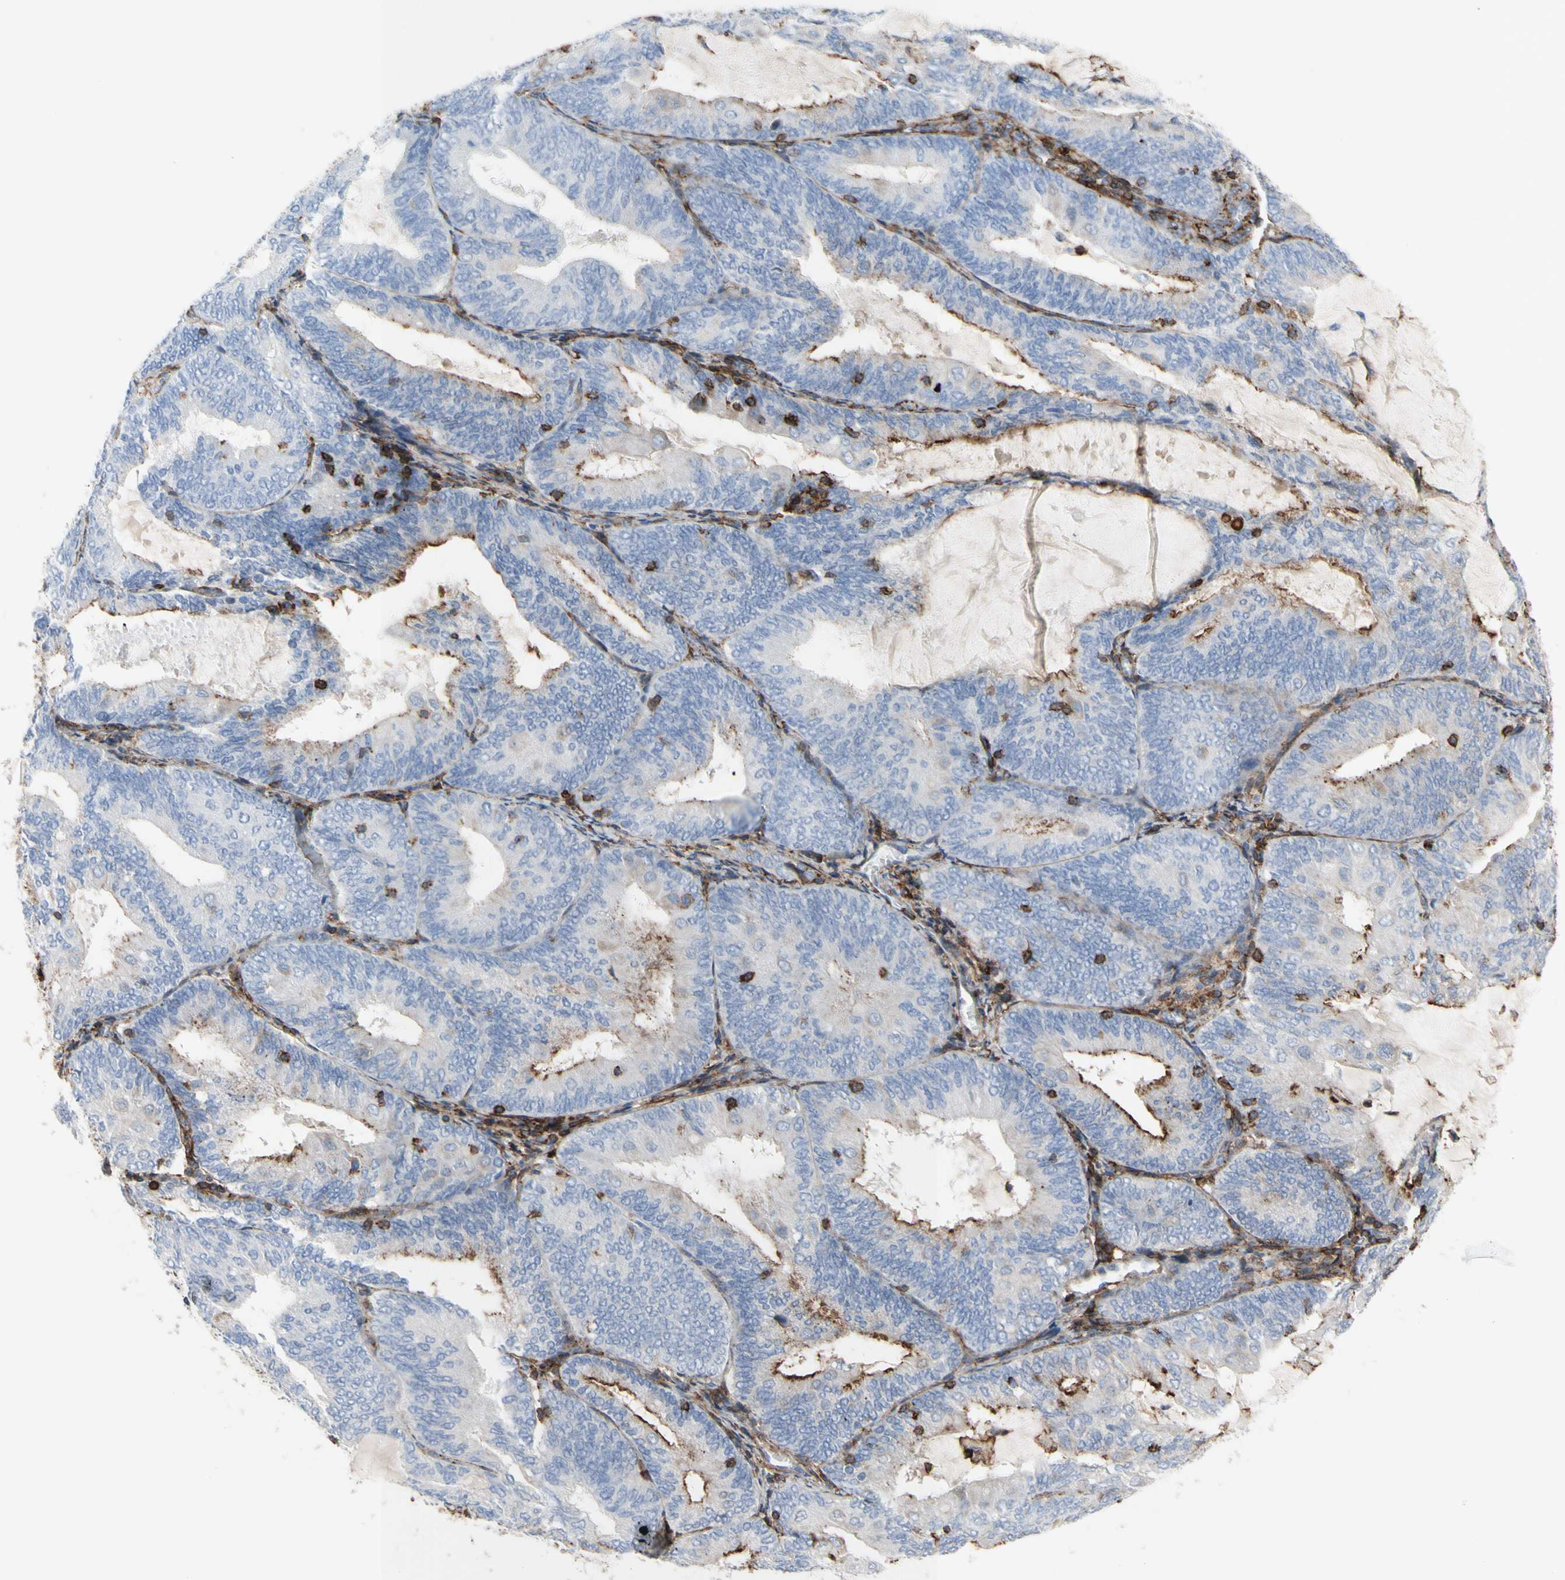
{"staining": {"intensity": "negative", "quantity": "none", "location": "none"}, "tissue": "endometrial cancer", "cell_type": "Tumor cells", "image_type": "cancer", "snomed": [{"axis": "morphology", "description": "Adenocarcinoma, NOS"}, {"axis": "topography", "description": "Endometrium"}], "caption": "High power microscopy micrograph of an immunohistochemistry photomicrograph of endometrial adenocarcinoma, revealing no significant expression in tumor cells. (DAB immunohistochemistry (IHC), high magnification).", "gene": "ANXA6", "patient": {"sex": "female", "age": 81}}